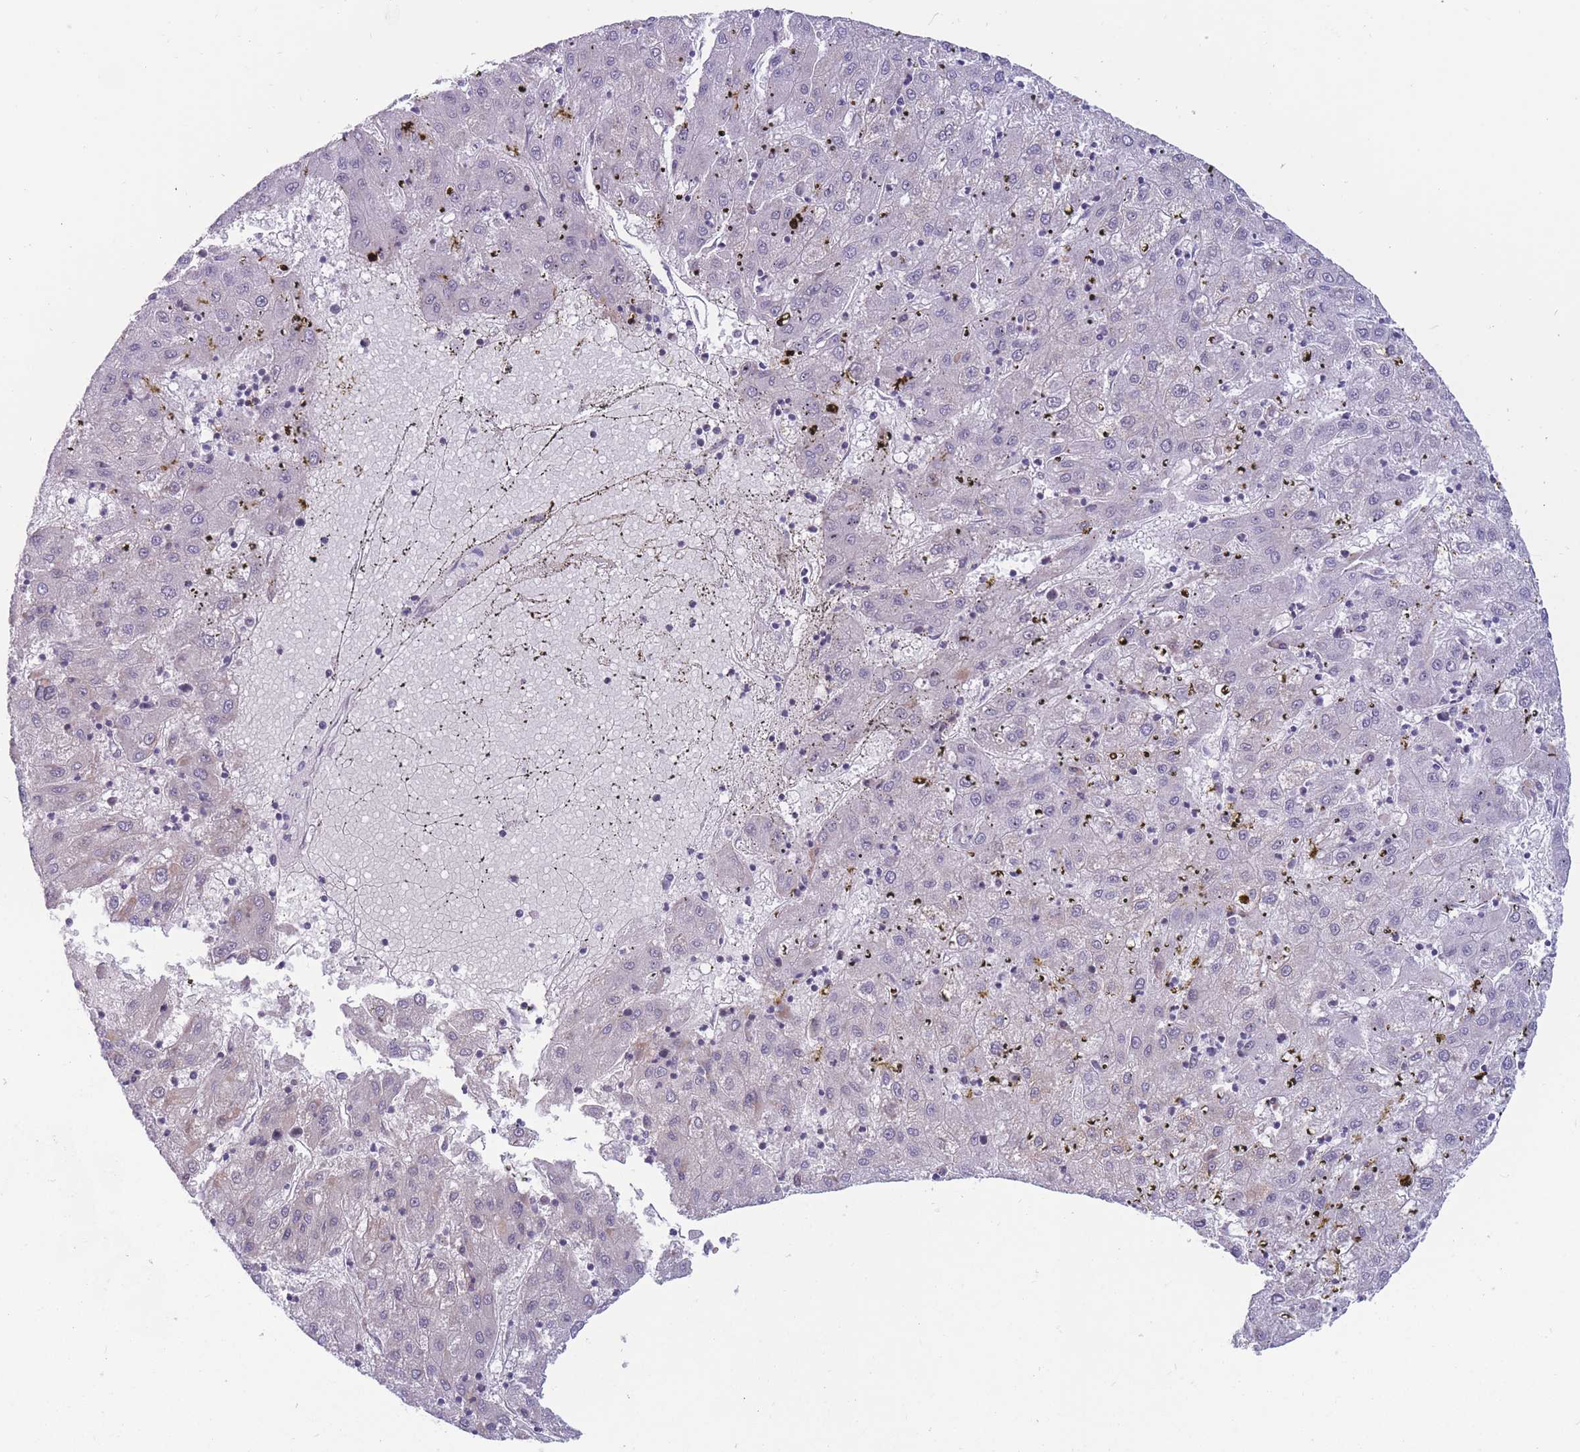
{"staining": {"intensity": "negative", "quantity": "none", "location": "none"}, "tissue": "liver cancer", "cell_type": "Tumor cells", "image_type": "cancer", "snomed": [{"axis": "morphology", "description": "Carcinoma, Hepatocellular, NOS"}, {"axis": "topography", "description": "Liver"}], "caption": "Tumor cells show no significant protein staining in liver hepatocellular carcinoma.", "gene": "BCL9L", "patient": {"sex": "male", "age": 72}}